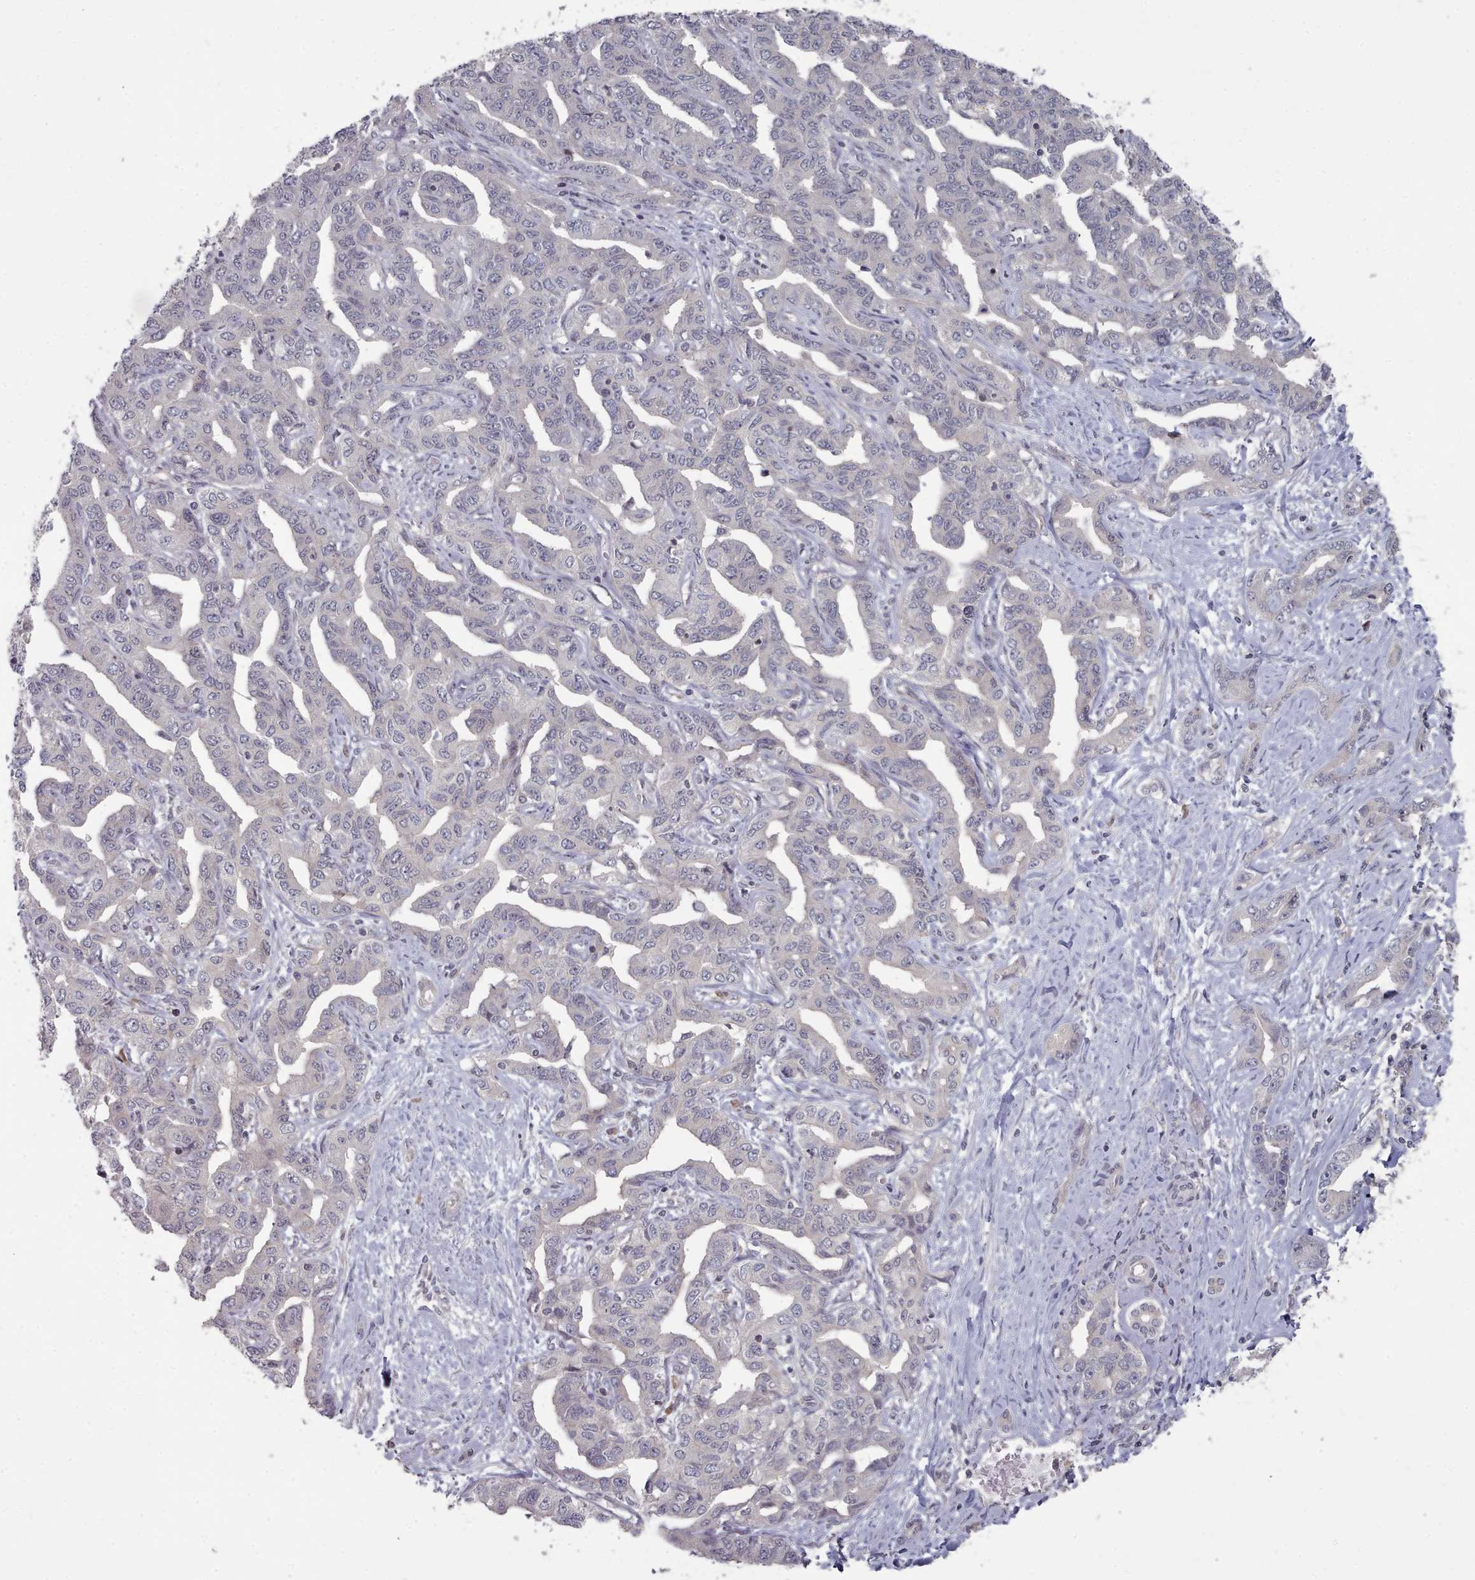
{"staining": {"intensity": "negative", "quantity": "none", "location": "none"}, "tissue": "liver cancer", "cell_type": "Tumor cells", "image_type": "cancer", "snomed": [{"axis": "morphology", "description": "Cholangiocarcinoma"}, {"axis": "topography", "description": "Liver"}], "caption": "An immunohistochemistry (IHC) photomicrograph of cholangiocarcinoma (liver) is shown. There is no staining in tumor cells of cholangiocarcinoma (liver).", "gene": "HYAL3", "patient": {"sex": "male", "age": 59}}